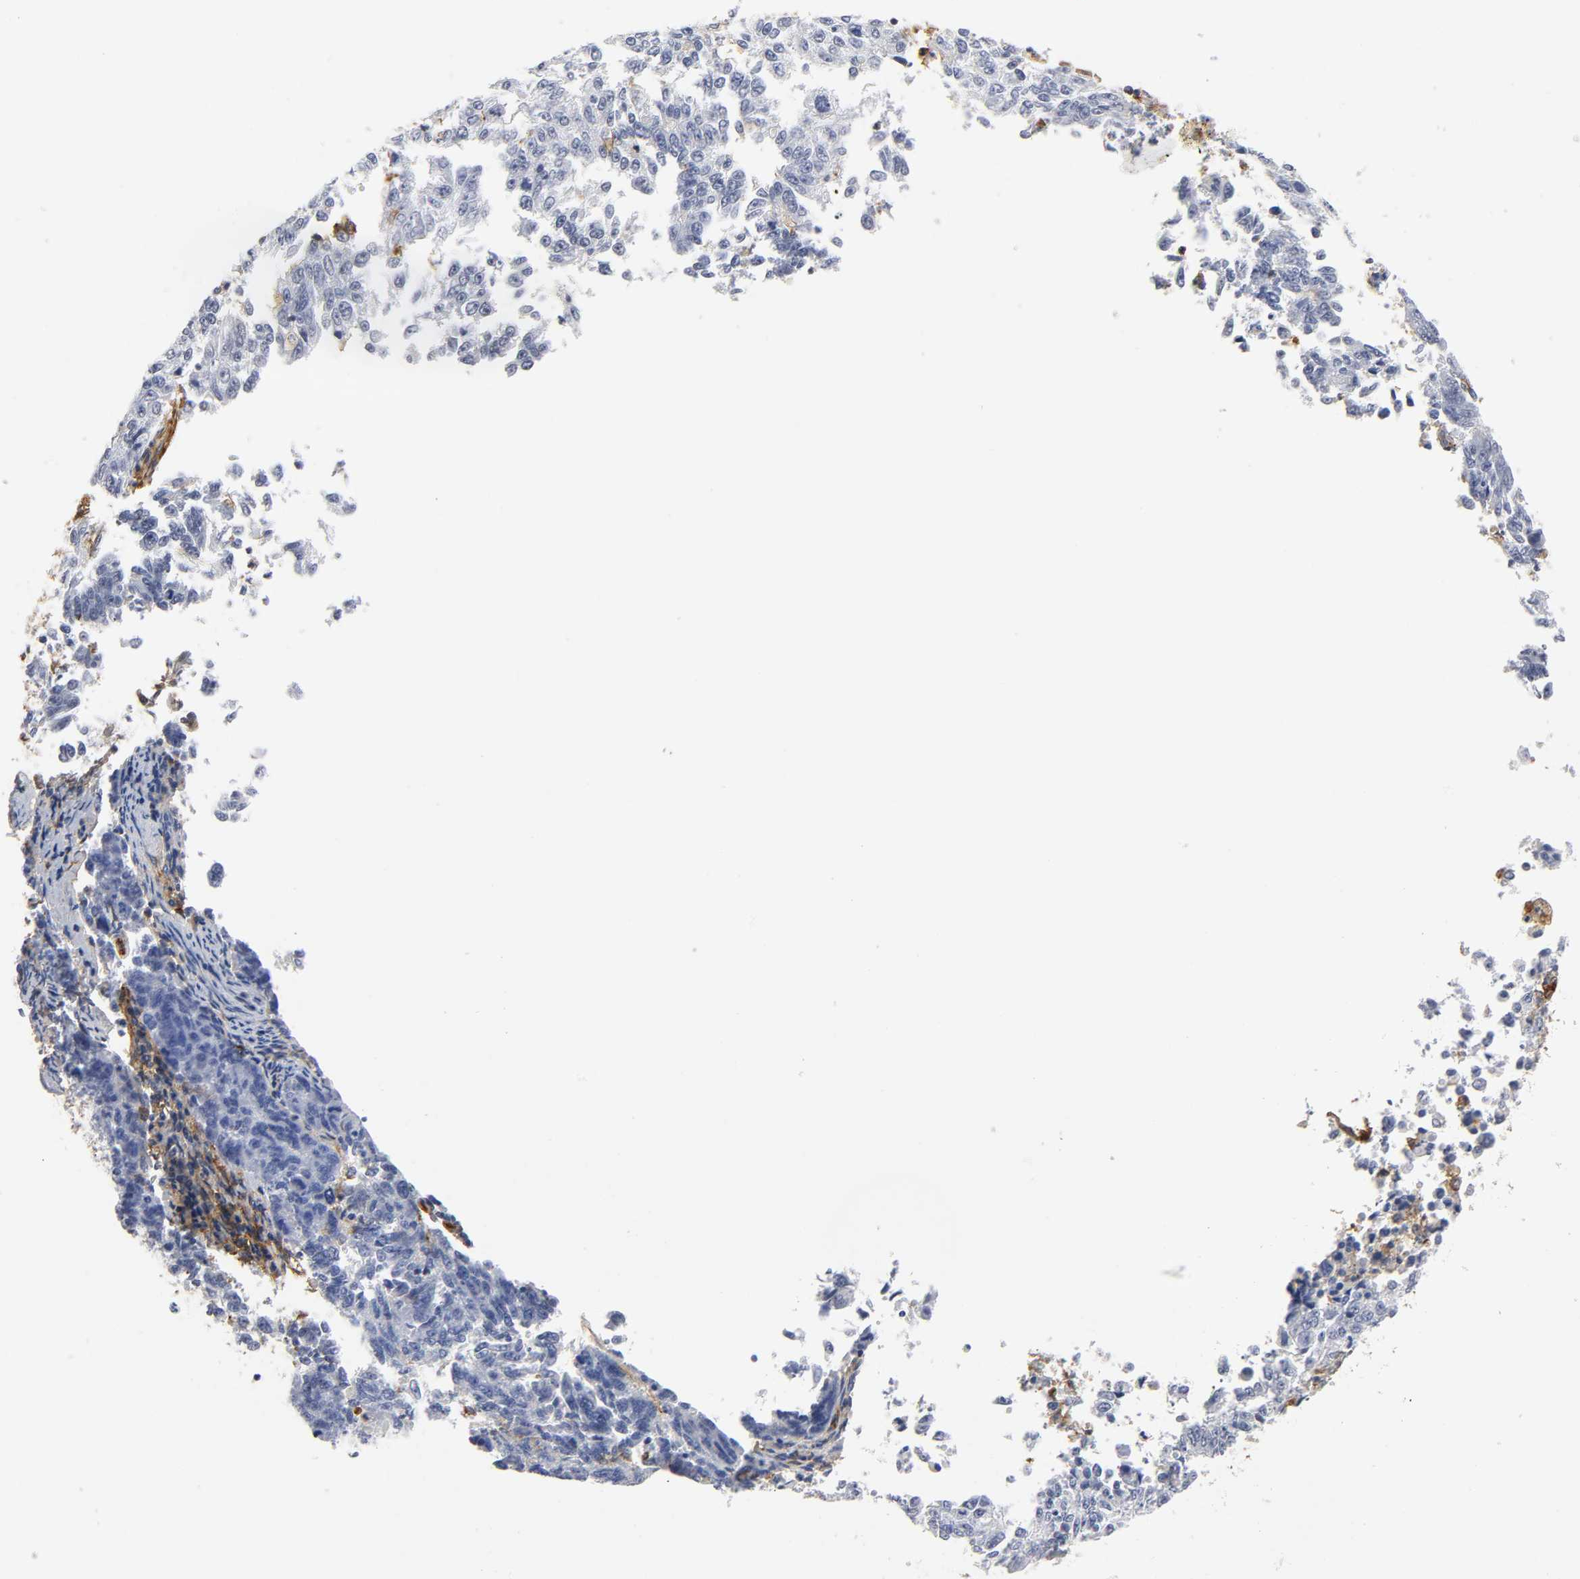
{"staining": {"intensity": "negative", "quantity": "none", "location": "none"}, "tissue": "endometrial cancer", "cell_type": "Tumor cells", "image_type": "cancer", "snomed": [{"axis": "morphology", "description": "Adenocarcinoma, NOS"}, {"axis": "topography", "description": "Endometrium"}], "caption": "This photomicrograph is of adenocarcinoma (endometrial) stained with immunohistochemistry (IHC) to label a protein in brown with the nuclei are counter-stained blue. There is no expression in tumor cells.", "gene": "ICAM1", "patient": {"sex": "female", "age": 42}}